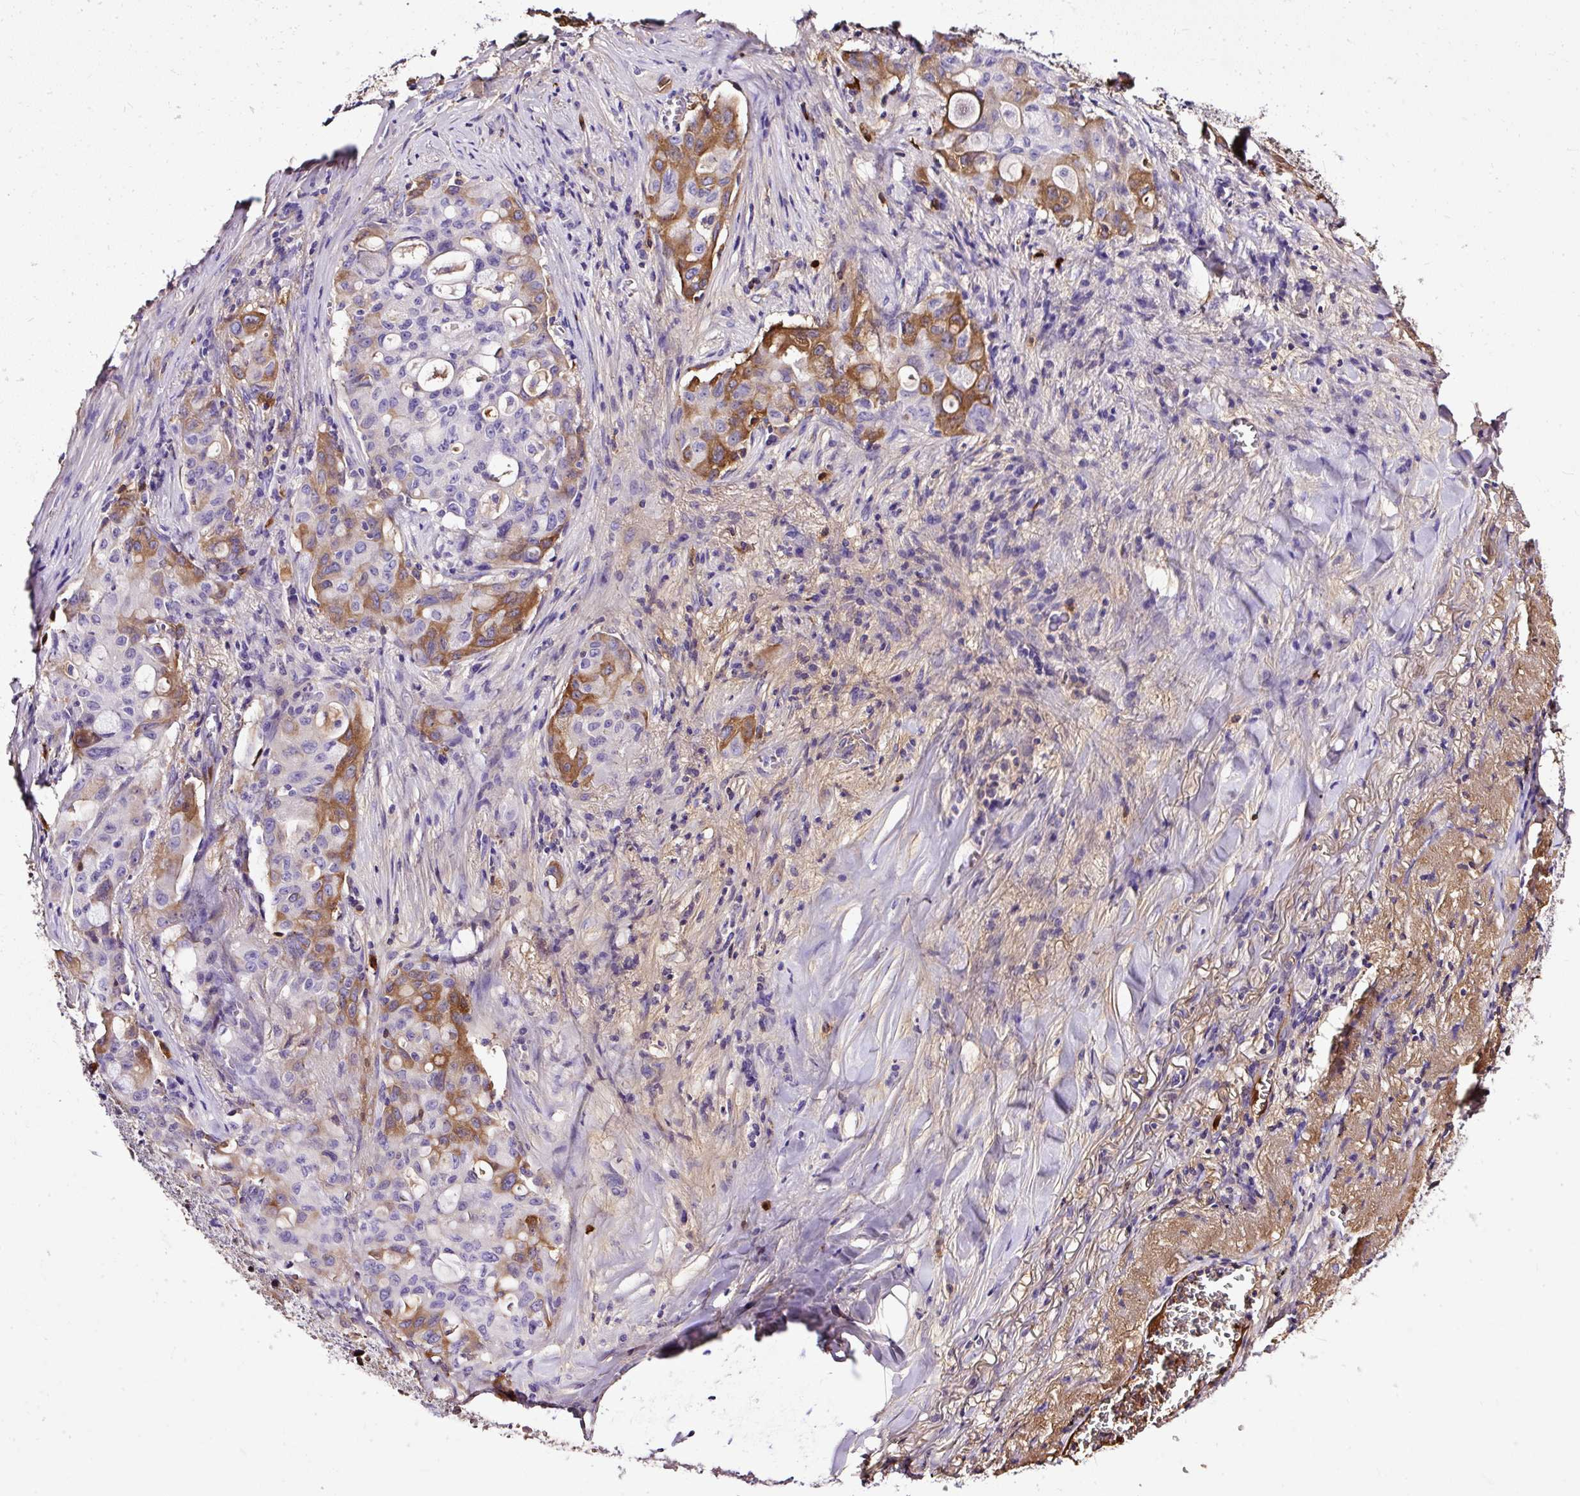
{"staining": {"intensity": "moderate", "quantity": "25%-75%", "location": "cytoplasmic/membranous"}, "tissue": "lung cancer", "cell_type": "Tumor cells", "image_type": "cancer", "snomed": [{"axis": "morphology", "description": "Adenocarcinoma, NOS"}, {"axis": "topography", "description": "Lung"}], "caption": "IHC staining of lung cancer (adenocarcinoma), which displays medium levels of moderate cytoplasmic/membranous positivity in about 25%-75% of tumor cells indicating moderate cytoplasmic/membranous protein expression. The staining was performed using DAB (brown) for protein detection and nuclei were counterstained in hematoxylin (blue).", "gene": "CLEC3B", "patient": {"sex": "female", "age": 44}}